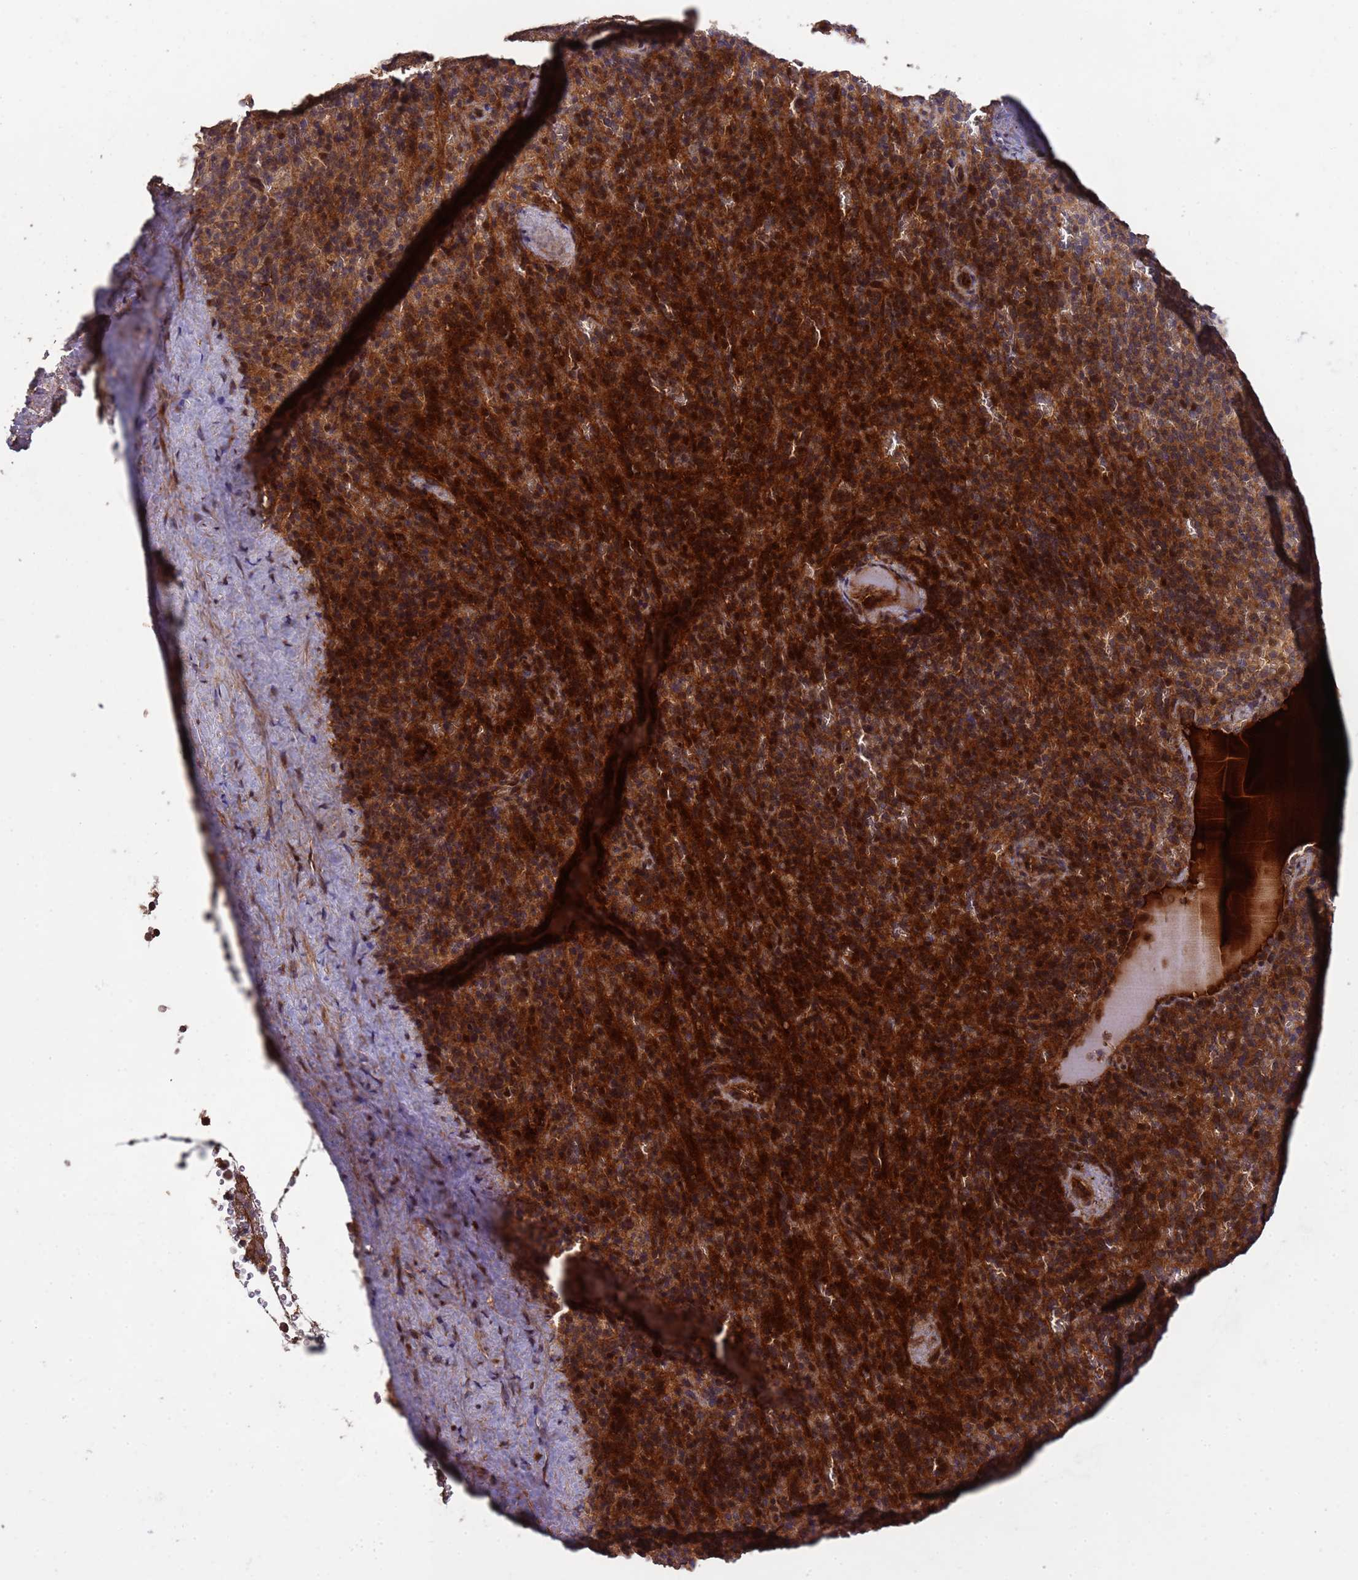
{"staining": {"intensity": "strong", "quantity": ">75%", "location": "cytoplasmic/membranous,nuclear"}, "tissue": "spleen", "cell_type": "Cells in red pulp", "image_type": "normal", "snomed": [{"axis": "morphology", "description": "Normal tissue, NOS"}, {"axis": "topography", "description": "Spleen"}], "caption": "Immunohistochemistry (IHC) histopathology image of benign spleen stained for a protein (brown), which shows high levels of strong cytoplasmic/membranous,nuclear positivity in about >75% of cells in red pulp.", "gene": "CCDC184", "patient": {"sex": "female", "age": 21}}